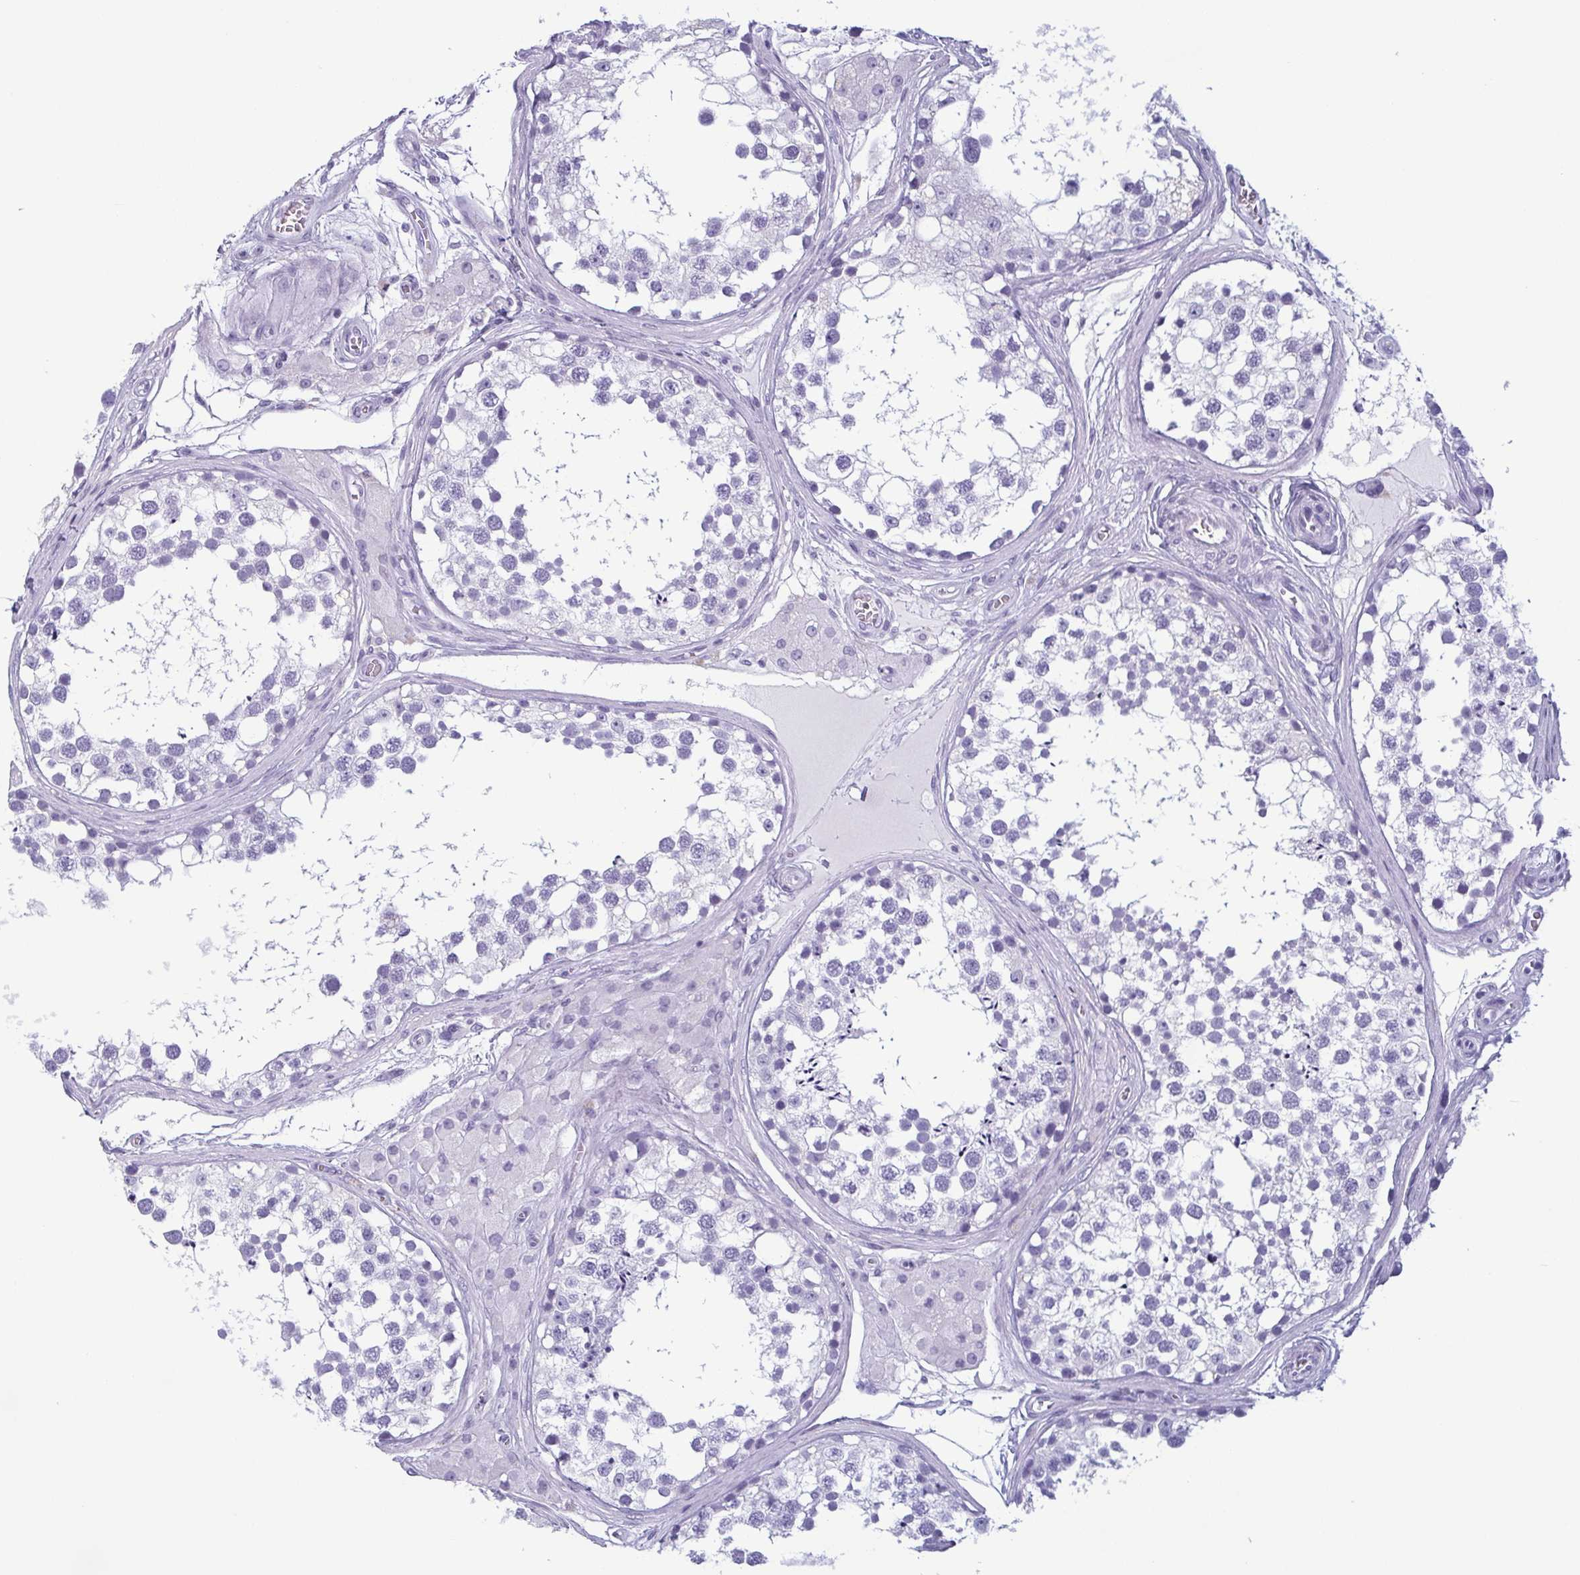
{"staining": {"intensity": "negative", "quantity": "none", "location": "none"}, "tissue": "testis", "cell_type": "Cells in seminiferous ducts", "image_type": "normal", "snomed": [{"axis": "morphology", "description": "Normal tissue, NOS"}, {"axis": "morphology", "description": "Seminoma, NOS"}, {"axis": "topography", "description": "Testis"}], "caption": "A high-resolution micrograph shows immunohistochemistry (IHC) staining of unremarkable testis, which demonstrates no significant staining in cells in seminiferous ducts.", "gene": "KRT78", "patient": {"sex": "male", "age": 65}}